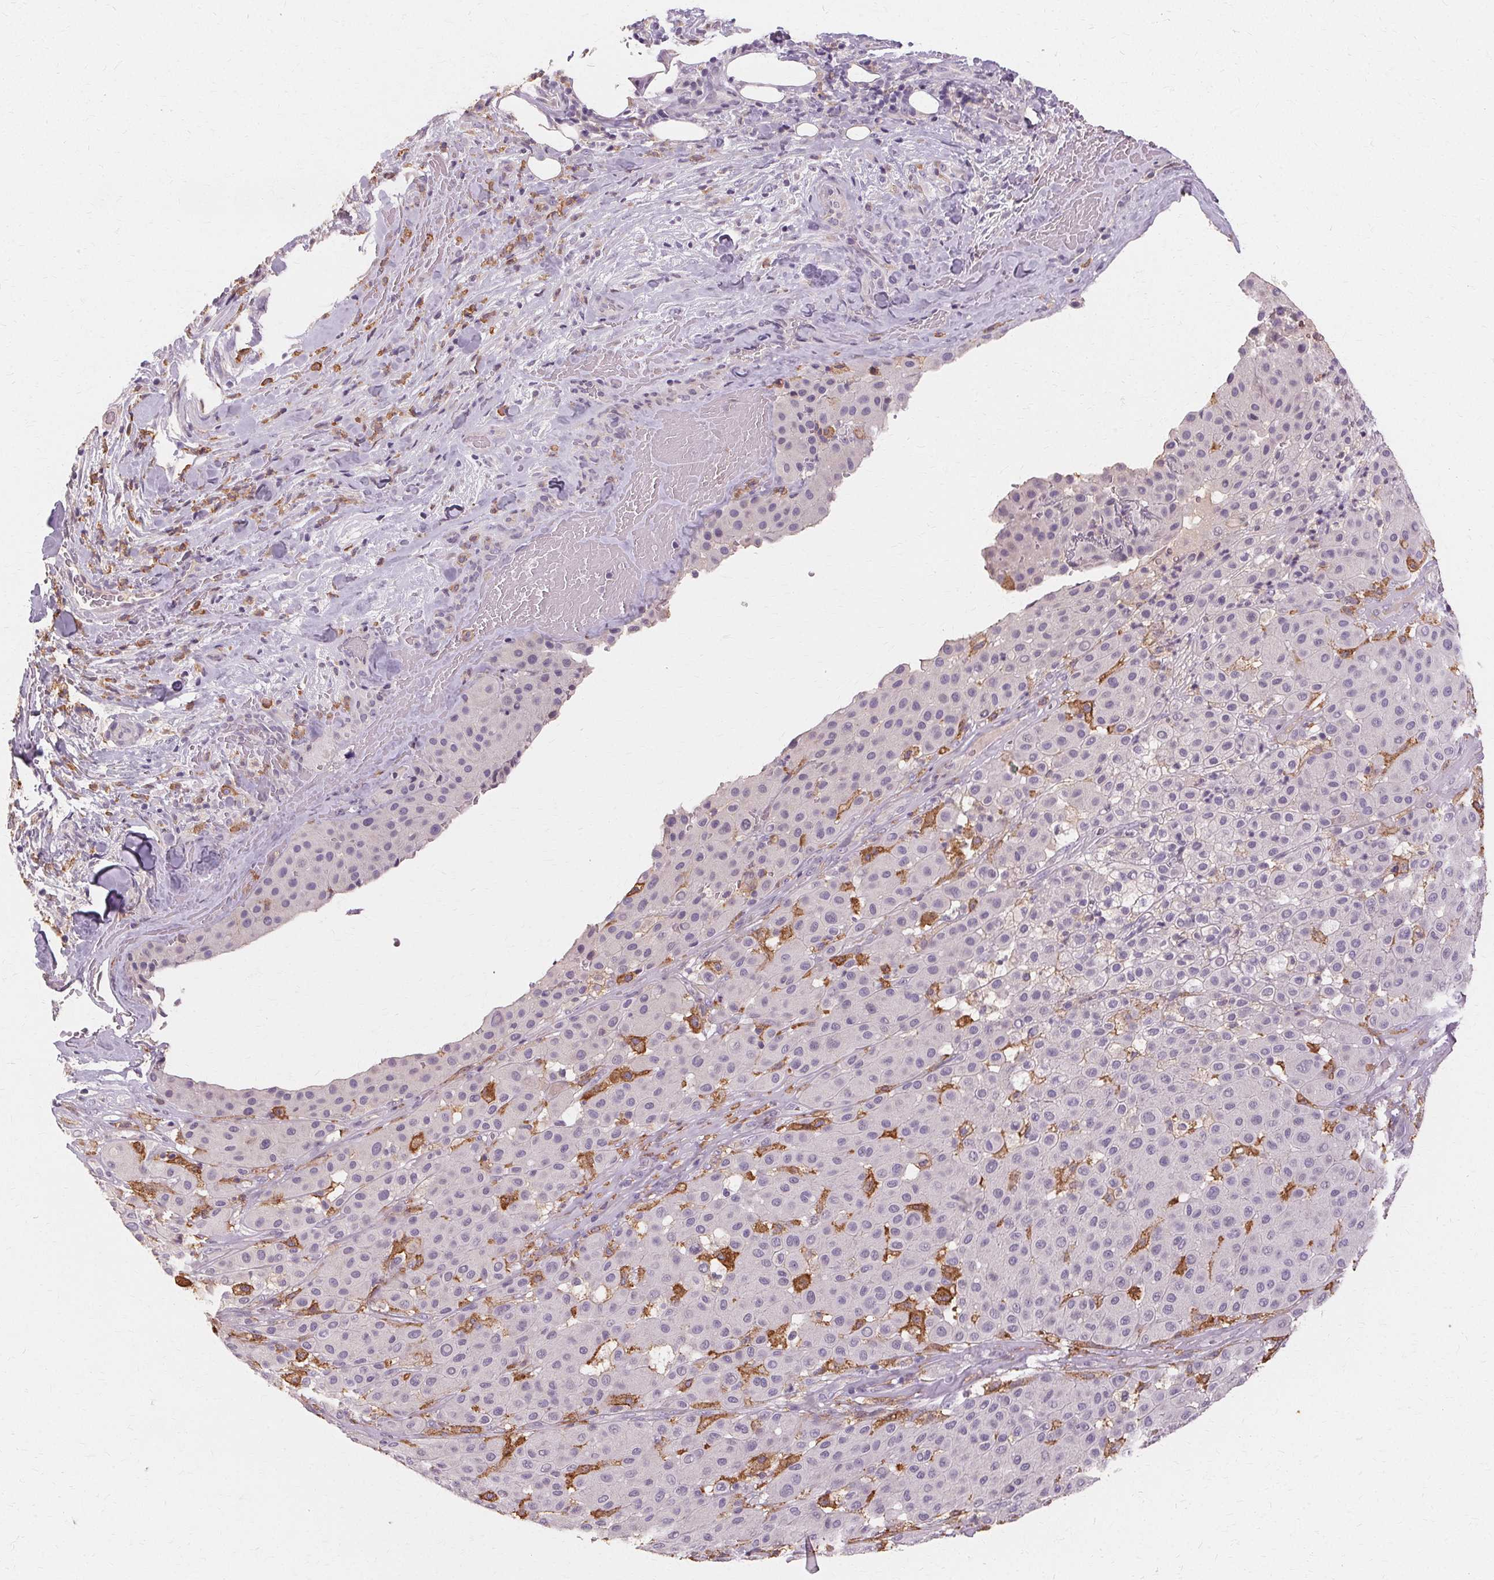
{"staining": {"intensity": "negative", "quantity": "none", "location": "none"}, "tissue": "melanoma", "cell_type": "Tumor cells", "image_type": "cancer", "snomed": [{"axis": "morphology", "description": "Malignant melanoma, Metastatic site"}, {"axis": "topography", "description": "Smooth muscle"}], "caption": "Immunohistochemical staining of melanoma demonstrates no significant expression in tumor cells. (Brightfield microscopy of DAB (3,3'-diaminobenzidine) IHC at high magnification).", "gene": "IFNGR1", "patient": {"sex": "male", "age": 41}}